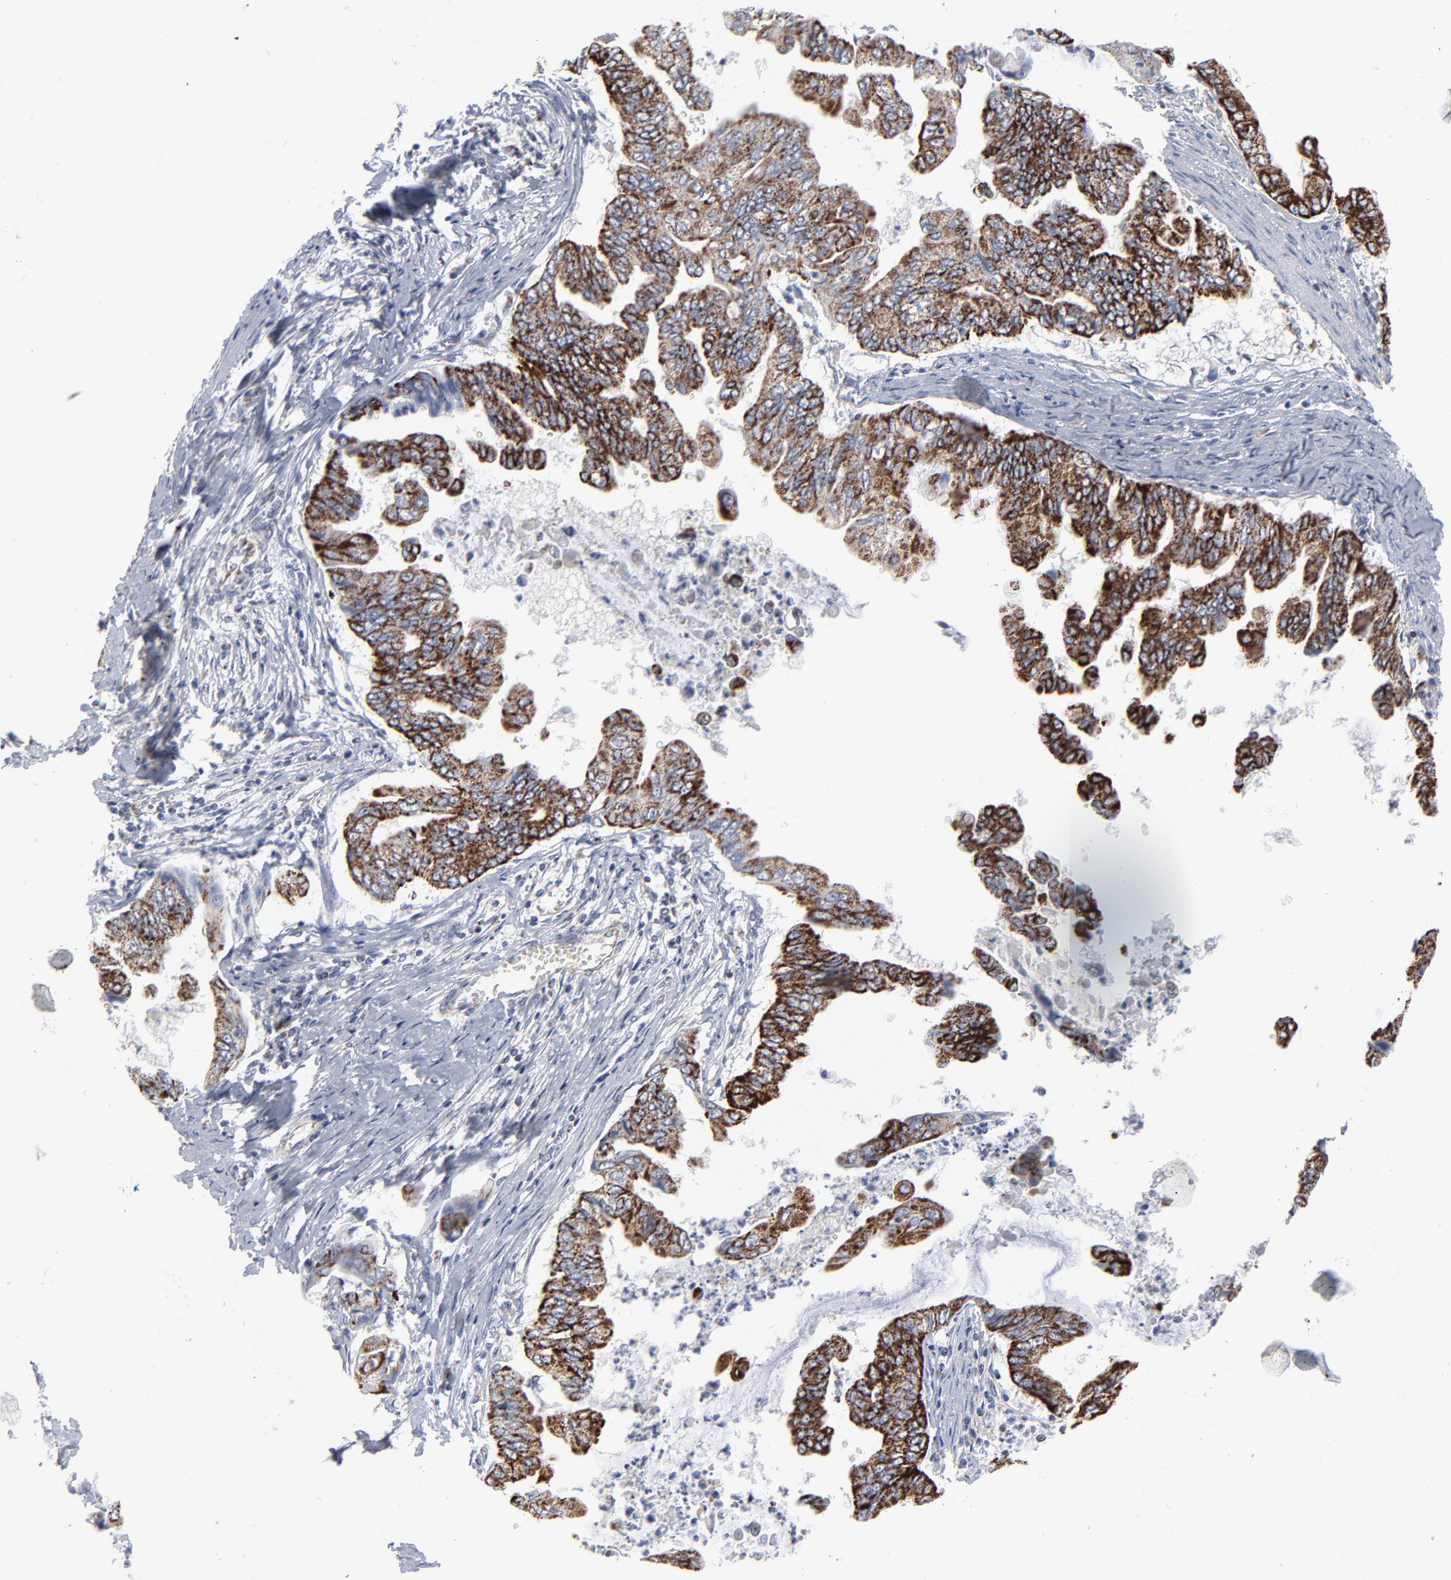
{"staining": {"intensity": "strong", "quantity": ">75%", "location": "cytoplasmic/membranous"}, "tissue": "stomach cancer", "cell_type": "Tumor cells", "image_type": "cancer", "snomed": [{"axis": "morphology", "description": "Adenocarcinoma, NOS"}, {"axis": "topography", "description": "Stomach, upper"}], "caption": "A brown stain shows strong cytoplasmic/membranous positivity of a protein in adenocarcinoma (stomach) tumor cells.", "gene": "TXNRD2", "patient": {"sex": "male", "age": 80}}